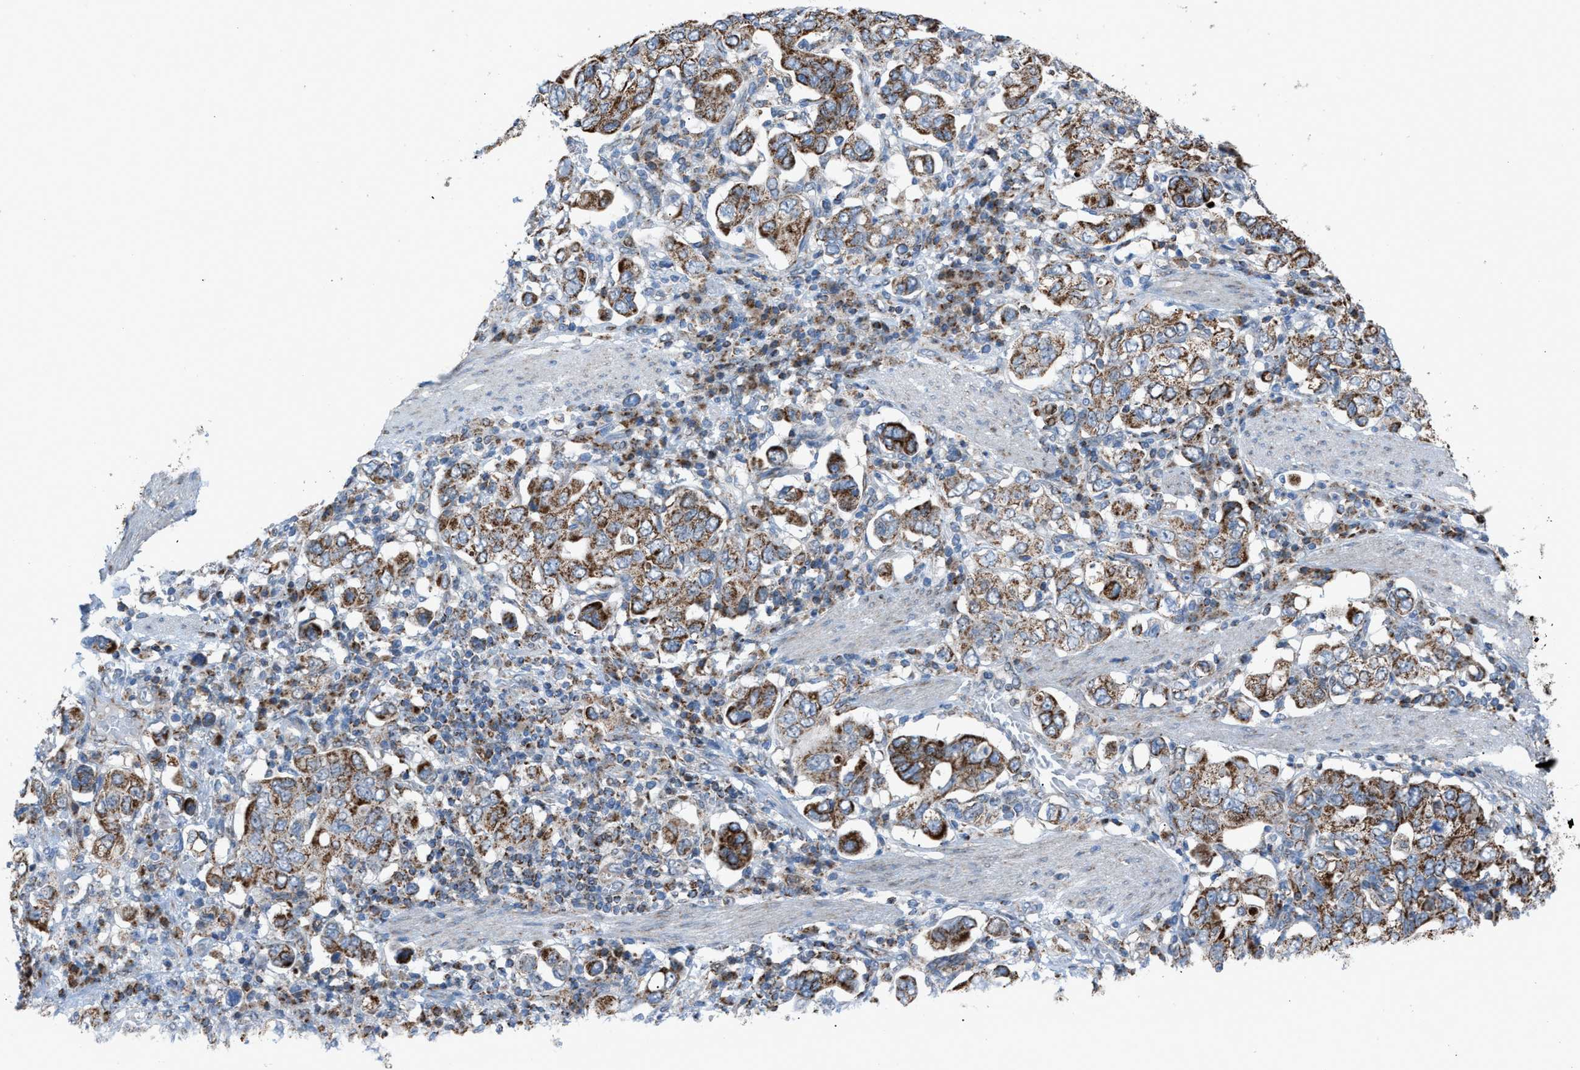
{"staining": {"intensity": "strong", "quantity": ">75%", "location": "cytoplasmic/membranous"}, "tissue": "stomach cancer", "cell_type": "Tumor cells", "image_type": "cancer", "snomed": [{"axis": "morphology", "description": "Adenocarcinoma, NOS"}, {"axis": "topography", "description": "Stomach, upper"}], "caption": "DAB (3,3'-diaminobenzidine) immunohistochemical staining of stomach cancer (adenocarcinoma) reveals strong cytoplasmic/membranous protein staining in approximately >75% of tumor cells.", "gene": "SRM", "patient": {"sex": "male", "age": 62}}